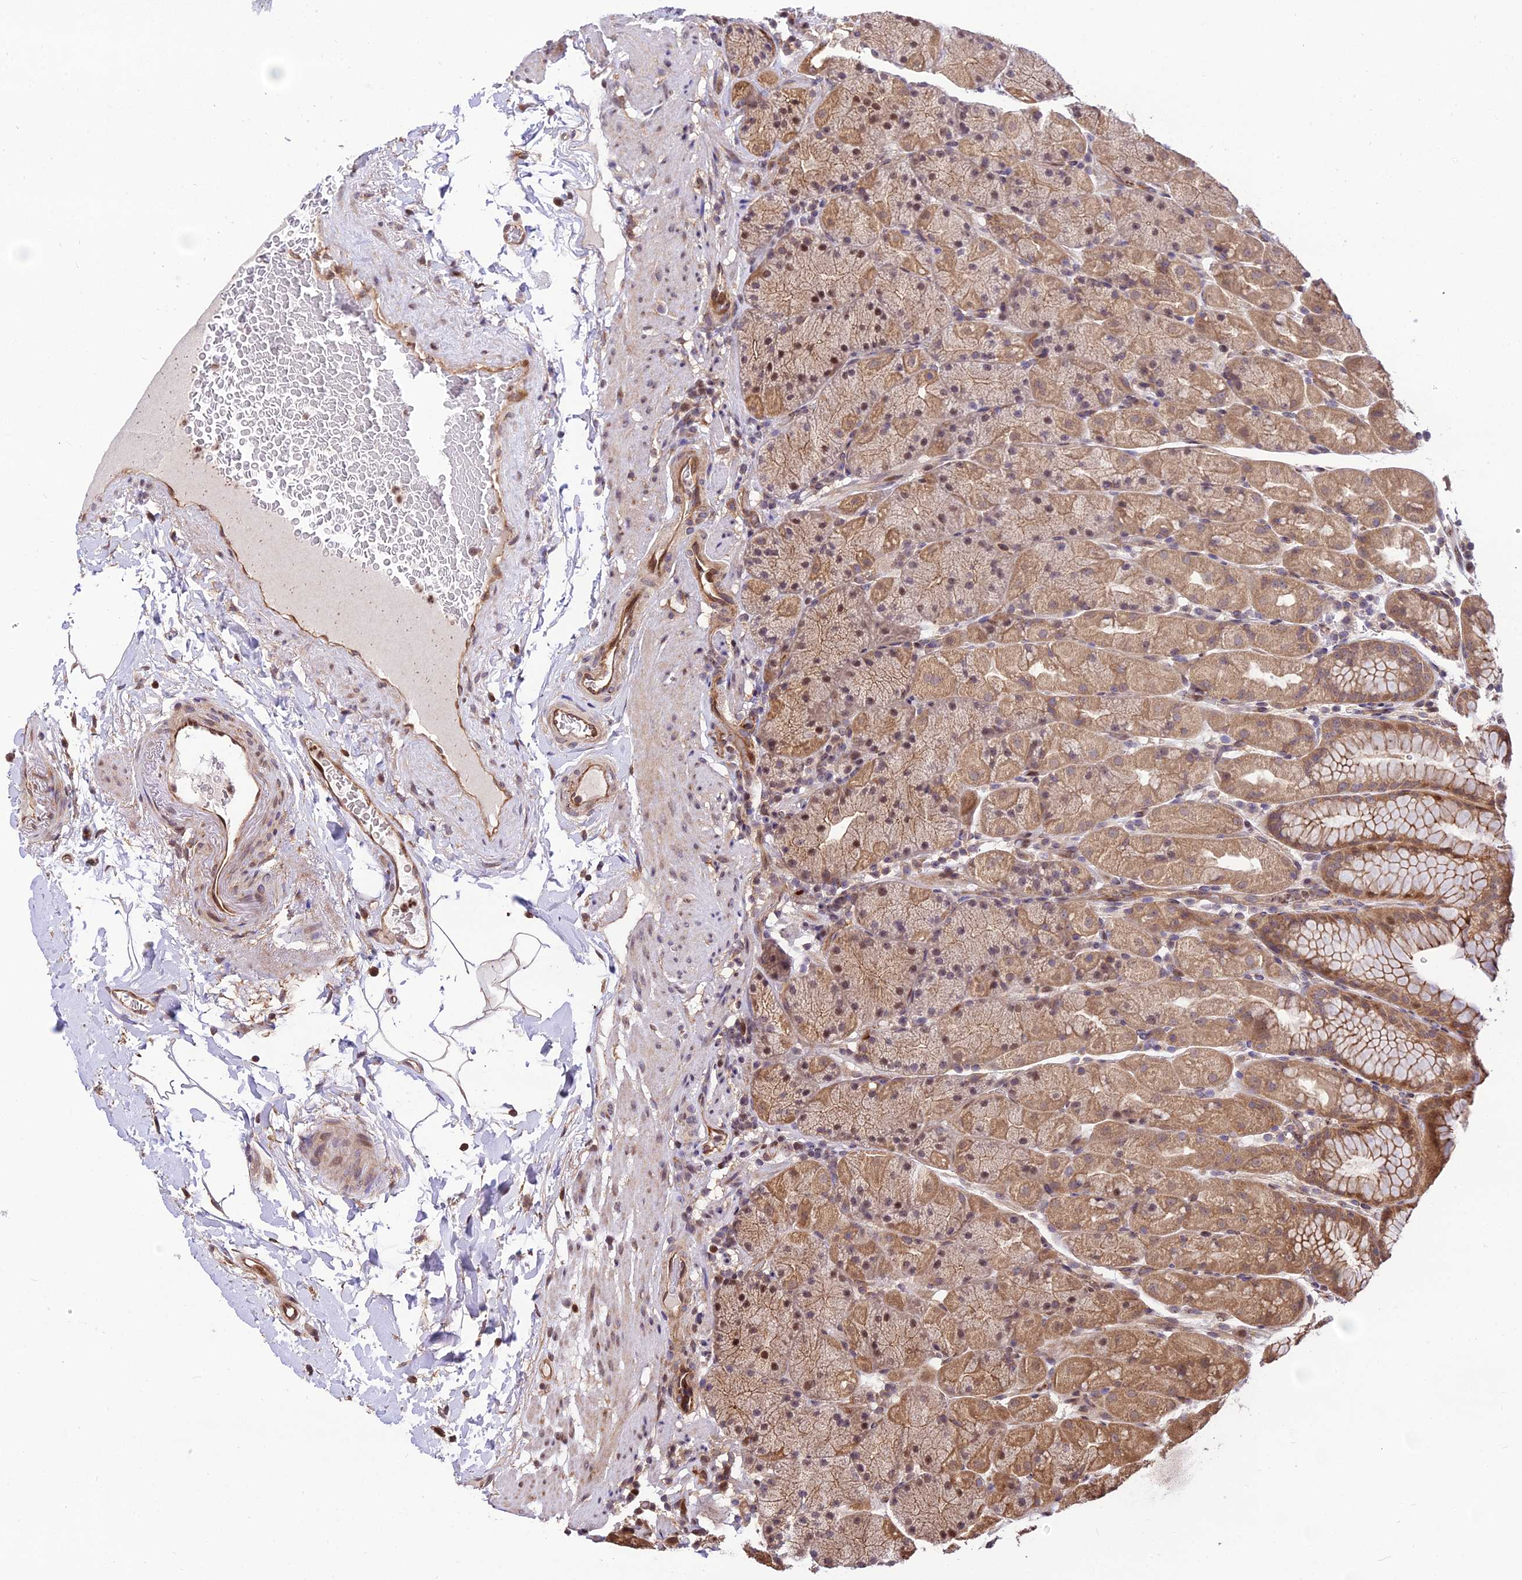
{"staining": {"intensity": "moderate", "quantity": ">75%", "location": "cytoplasmic/membranous,nuclear"}, "tissue": "stomach", "cell_type": "Glandular cells", "image_type": "normal", "snomed": [{"axis": "morphology", "description": "Normal tissue, NOS"}, {"axis": "topography", "description": "Stomach, upper"}, {"axis": "topography", "description": "Stomach, lower"}], "caption": "A photomicrograph of stomach stained for a protein shows moderate cytoplasmic/membranous,nuclear brown staining in glandular cells.", "gene": "SMG6", "patient": {"sex": "male", "age": 67}}